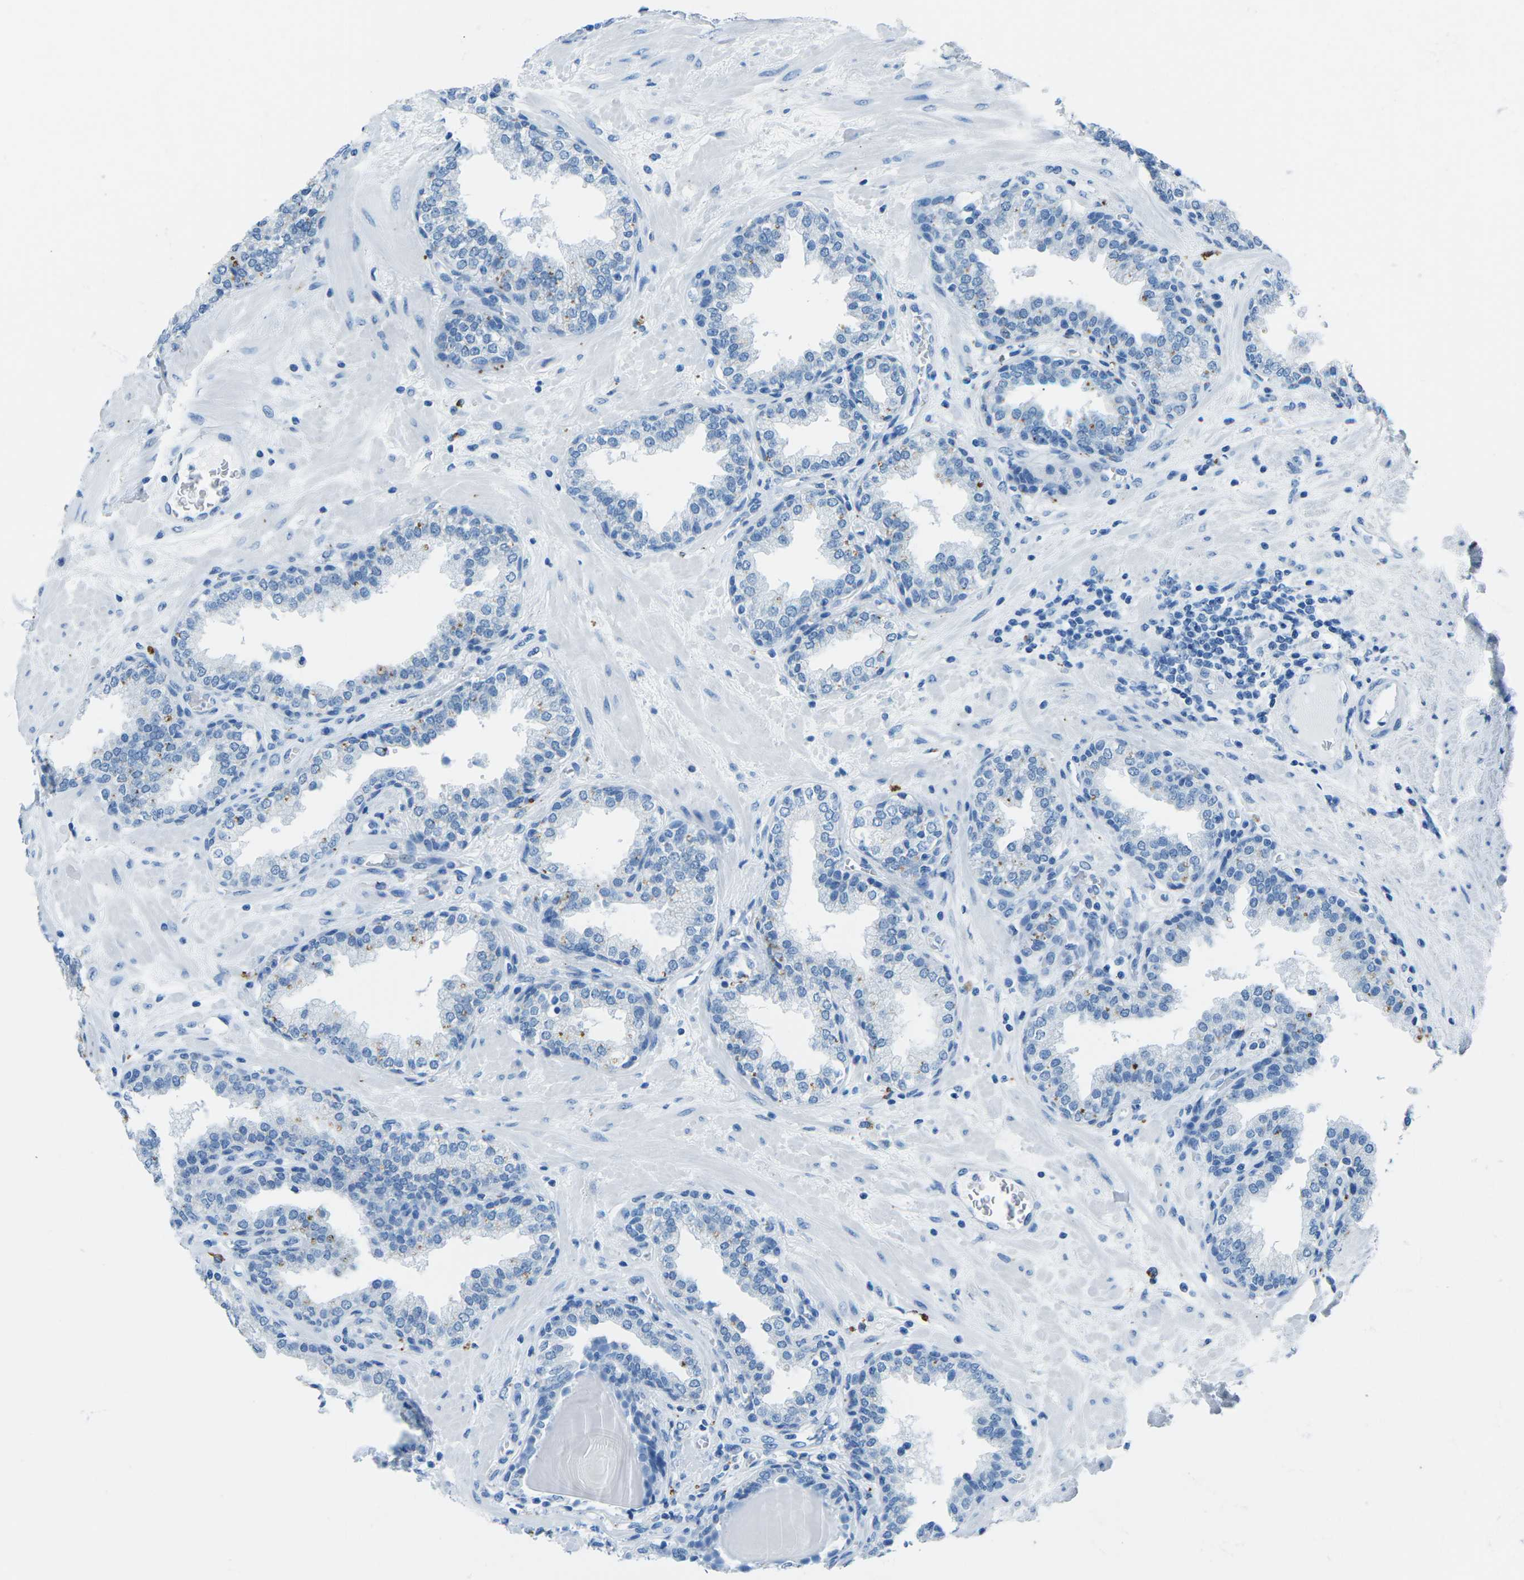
{"staining": {"intensity": "negative", "quantity": "none", "location": "none"}, "tissue": "prostate", "cell_type": "Glandular cells", "image_type": "normal", "snomed": [{"axis": "morphology", "description": "Normal tissue, NOS"}, {"axis": "topography", "description": "Prostate"}], "caption": "A high-resolution micrograph shows immunohistochemistry (IHC) staining of unremarkable prostate, which demonstrates no significant staining in glandular cells. (DAB IHC with hematoxylin counter stain).", "gene": "MYH8", "patient": {"sex": "male", "age": 51}}